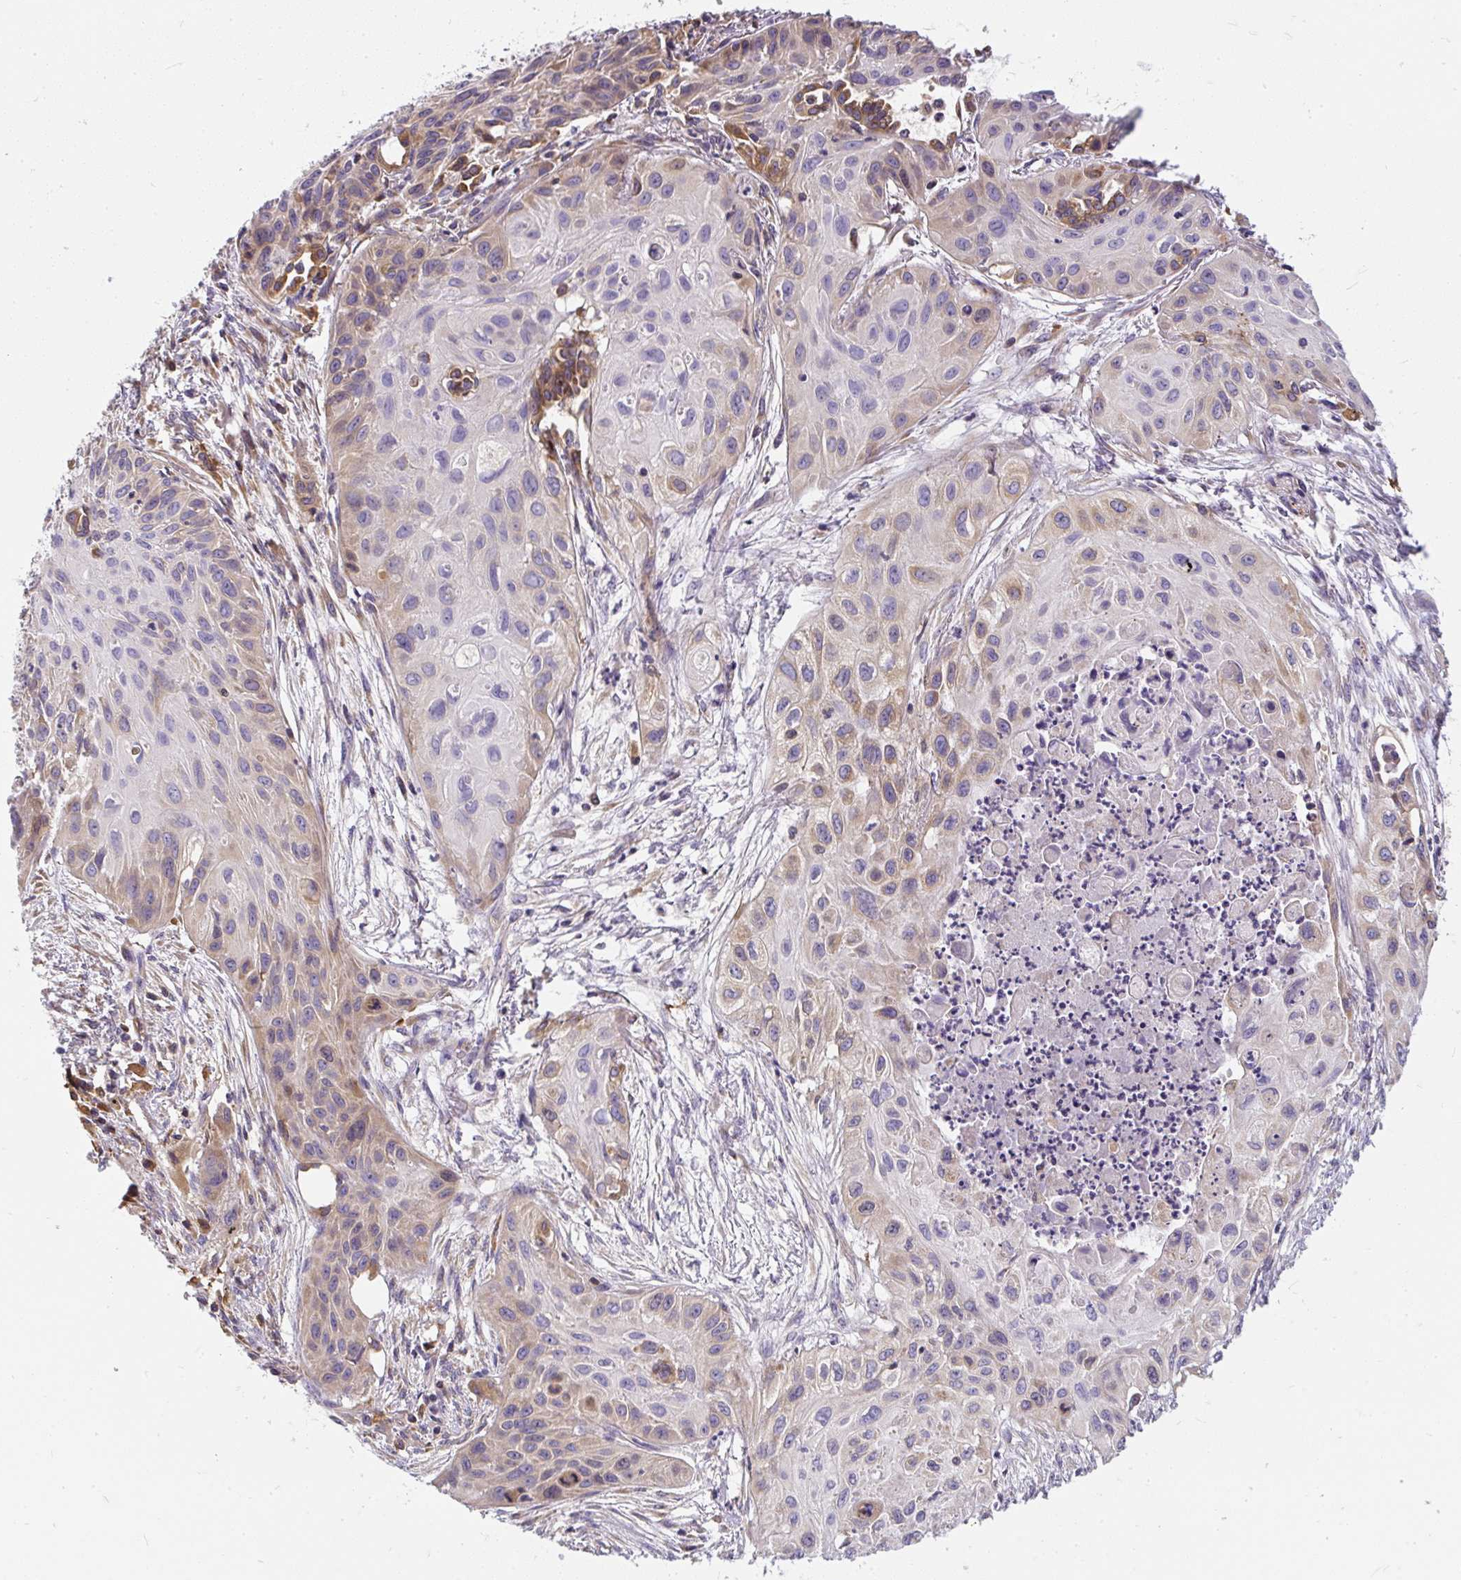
{"staining": {"intensity": "moderate", "quantity": "<25%", "location": "cytoplasmic/membranous"}, "tissue": "lung cancer", "cell_type": "Tumor cells", "image_type": "cancer", "snomed": [{"axis": "morphology", "description": "Squamous cell carcinoma, NOS"}, {"axis": "topography", "description": "Lung"}], "caption": "The immunohistochemical stain labels moderate cytoplasmic/membranous expression in tumor cells of squamous cell carcinoma (lung) tissue. Immunohistochemistry stains the protein in brown and the nuclei are stained blue.", "gene": "CYP20A1", "patient": {"sex": "male", "age": 71}}